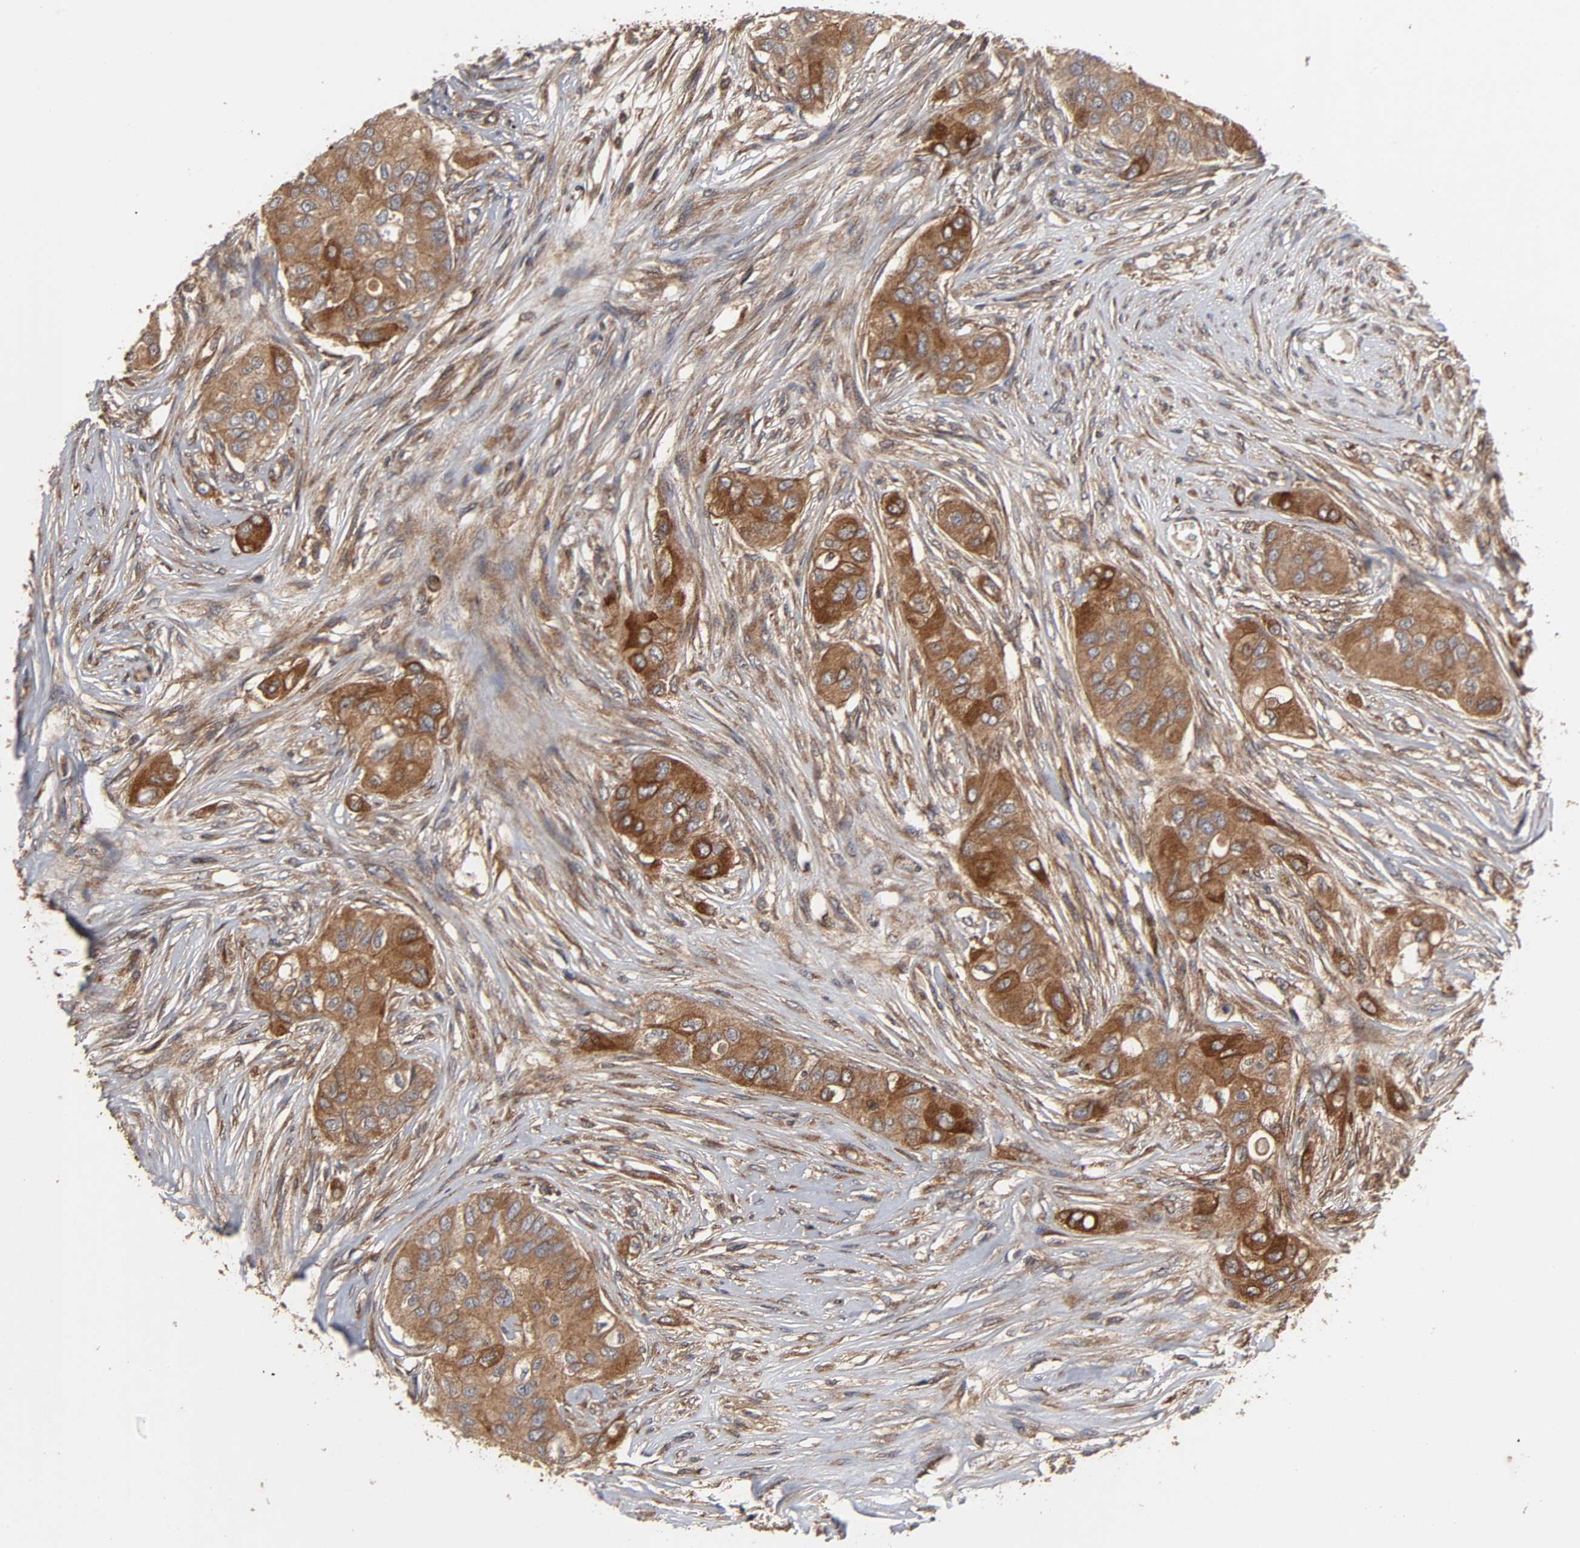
{"staining": {"intensity": "moderate", "quantity": ">75%", "location": "cytoplasmic/membranous"}, "tissue": "breast cancer", "cell_type": "Tumor cells", "image_type": "cancer", "snomed": [{"axis": "morphology", "description": "Normal tissue, NOS"}, {"axis": "morphology", "description": "Duct carcinoma"}, {"axis": "topography", "description": "Breast"}], "caption": "Protein expression by IHC shows moderate cytoplasmic/membranous staining in approximately >75% of tumor cells in breast cancer.", "gene": "IKBKB", "patient": {"sex": "female", "age": 49}}